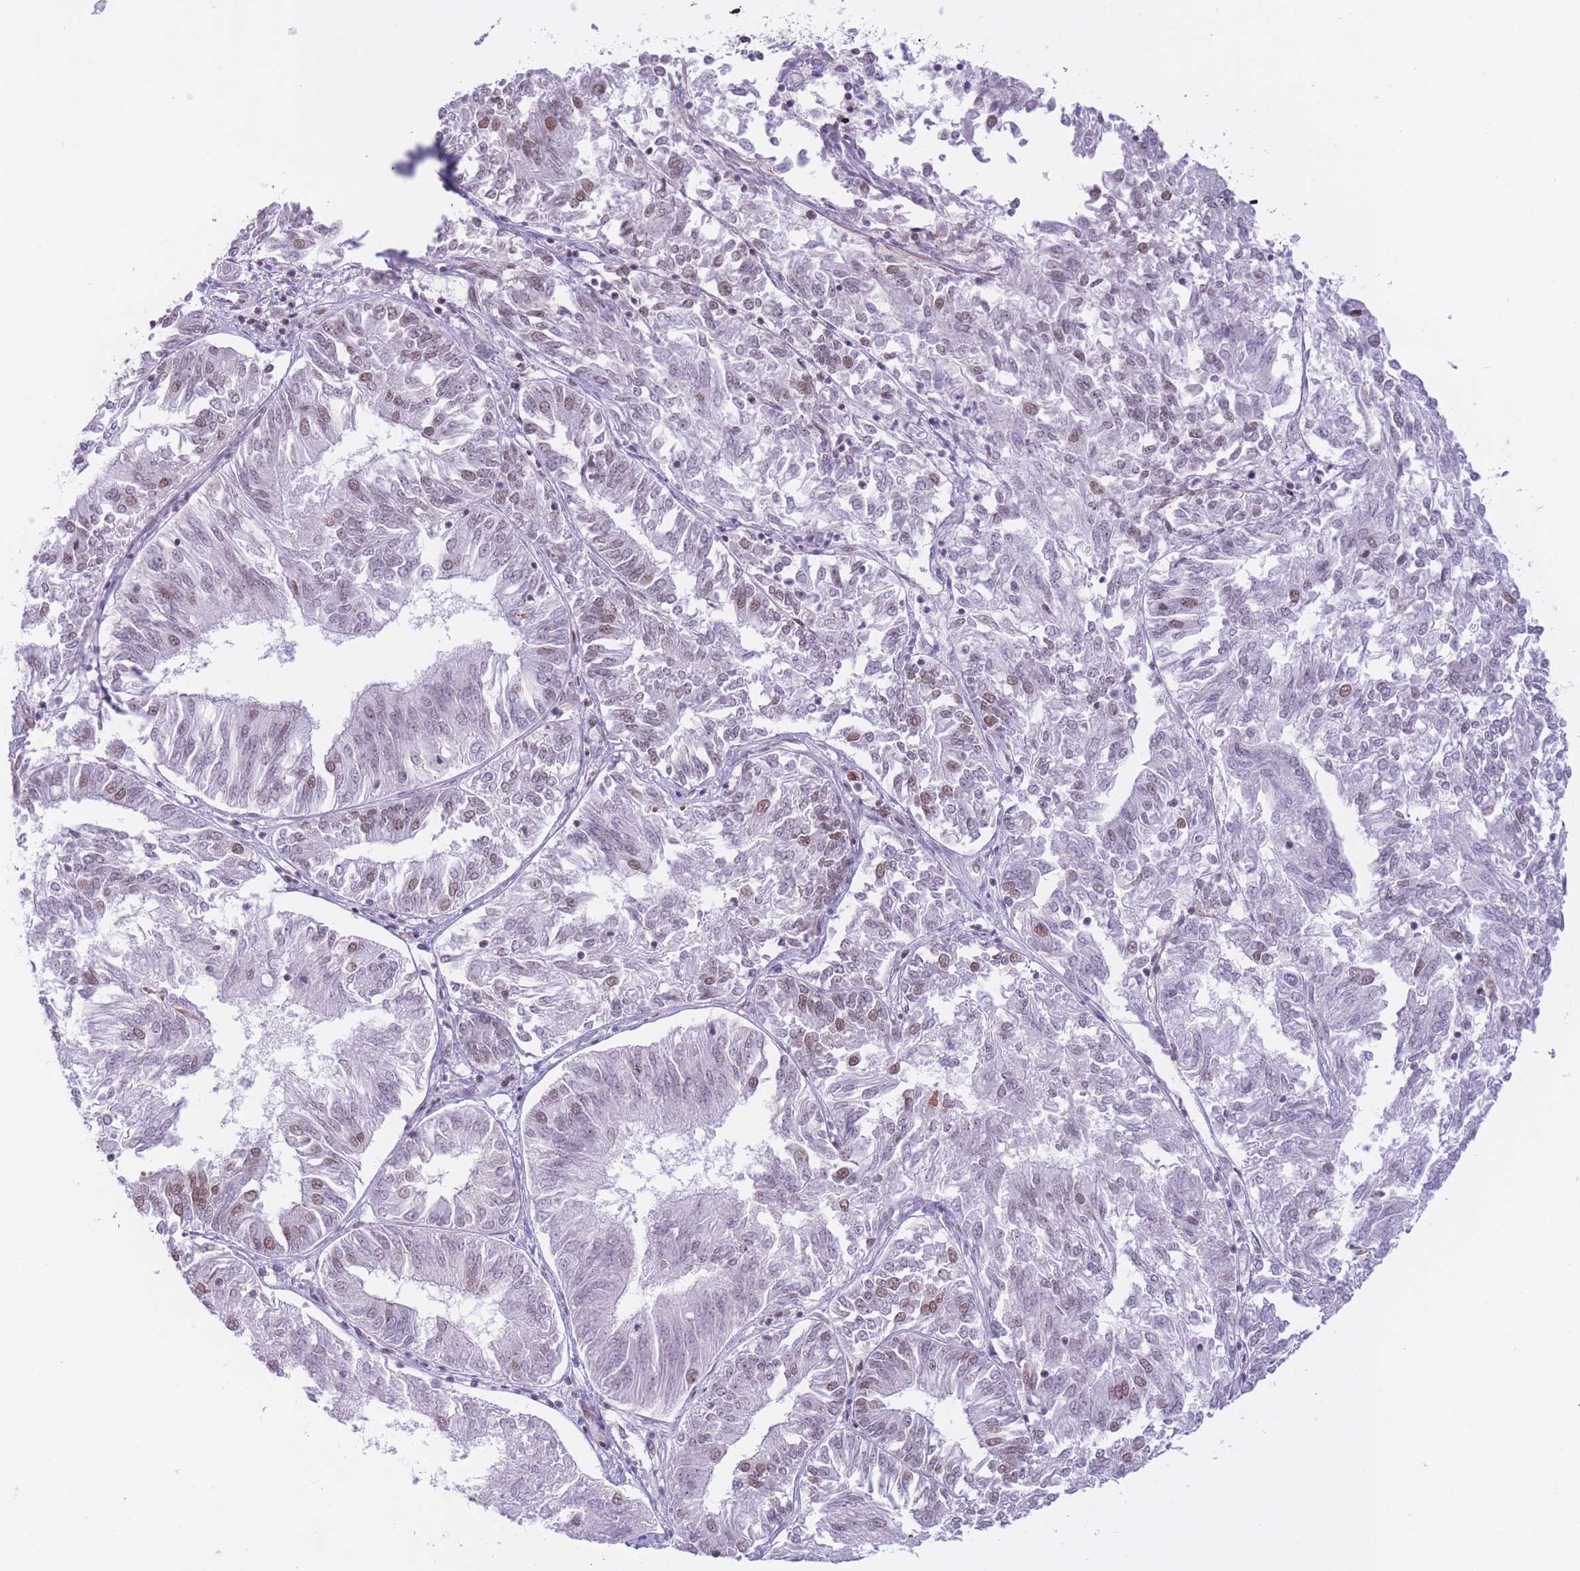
{"staining": {"intensity": "moderate", "quantity": "<25%", "location": "nuclear"}, "tissue": "endometrial cancer", "cell_type": "Tumor cells", "image_type": "cancer", "snomed": [{"axis": "morphology", "description": "Adenocarcinoma, NOS"}, {"axis": "topography", "description": "Endometrium"}], "caption": "Endometrial cancer stained for a protein displays moderate nuclear positivity in tumor cells. (IHC, brightfield microscopy, high magnification).", "gene": "PCIF1", "patient": {"sex": "female", "age": 58}}